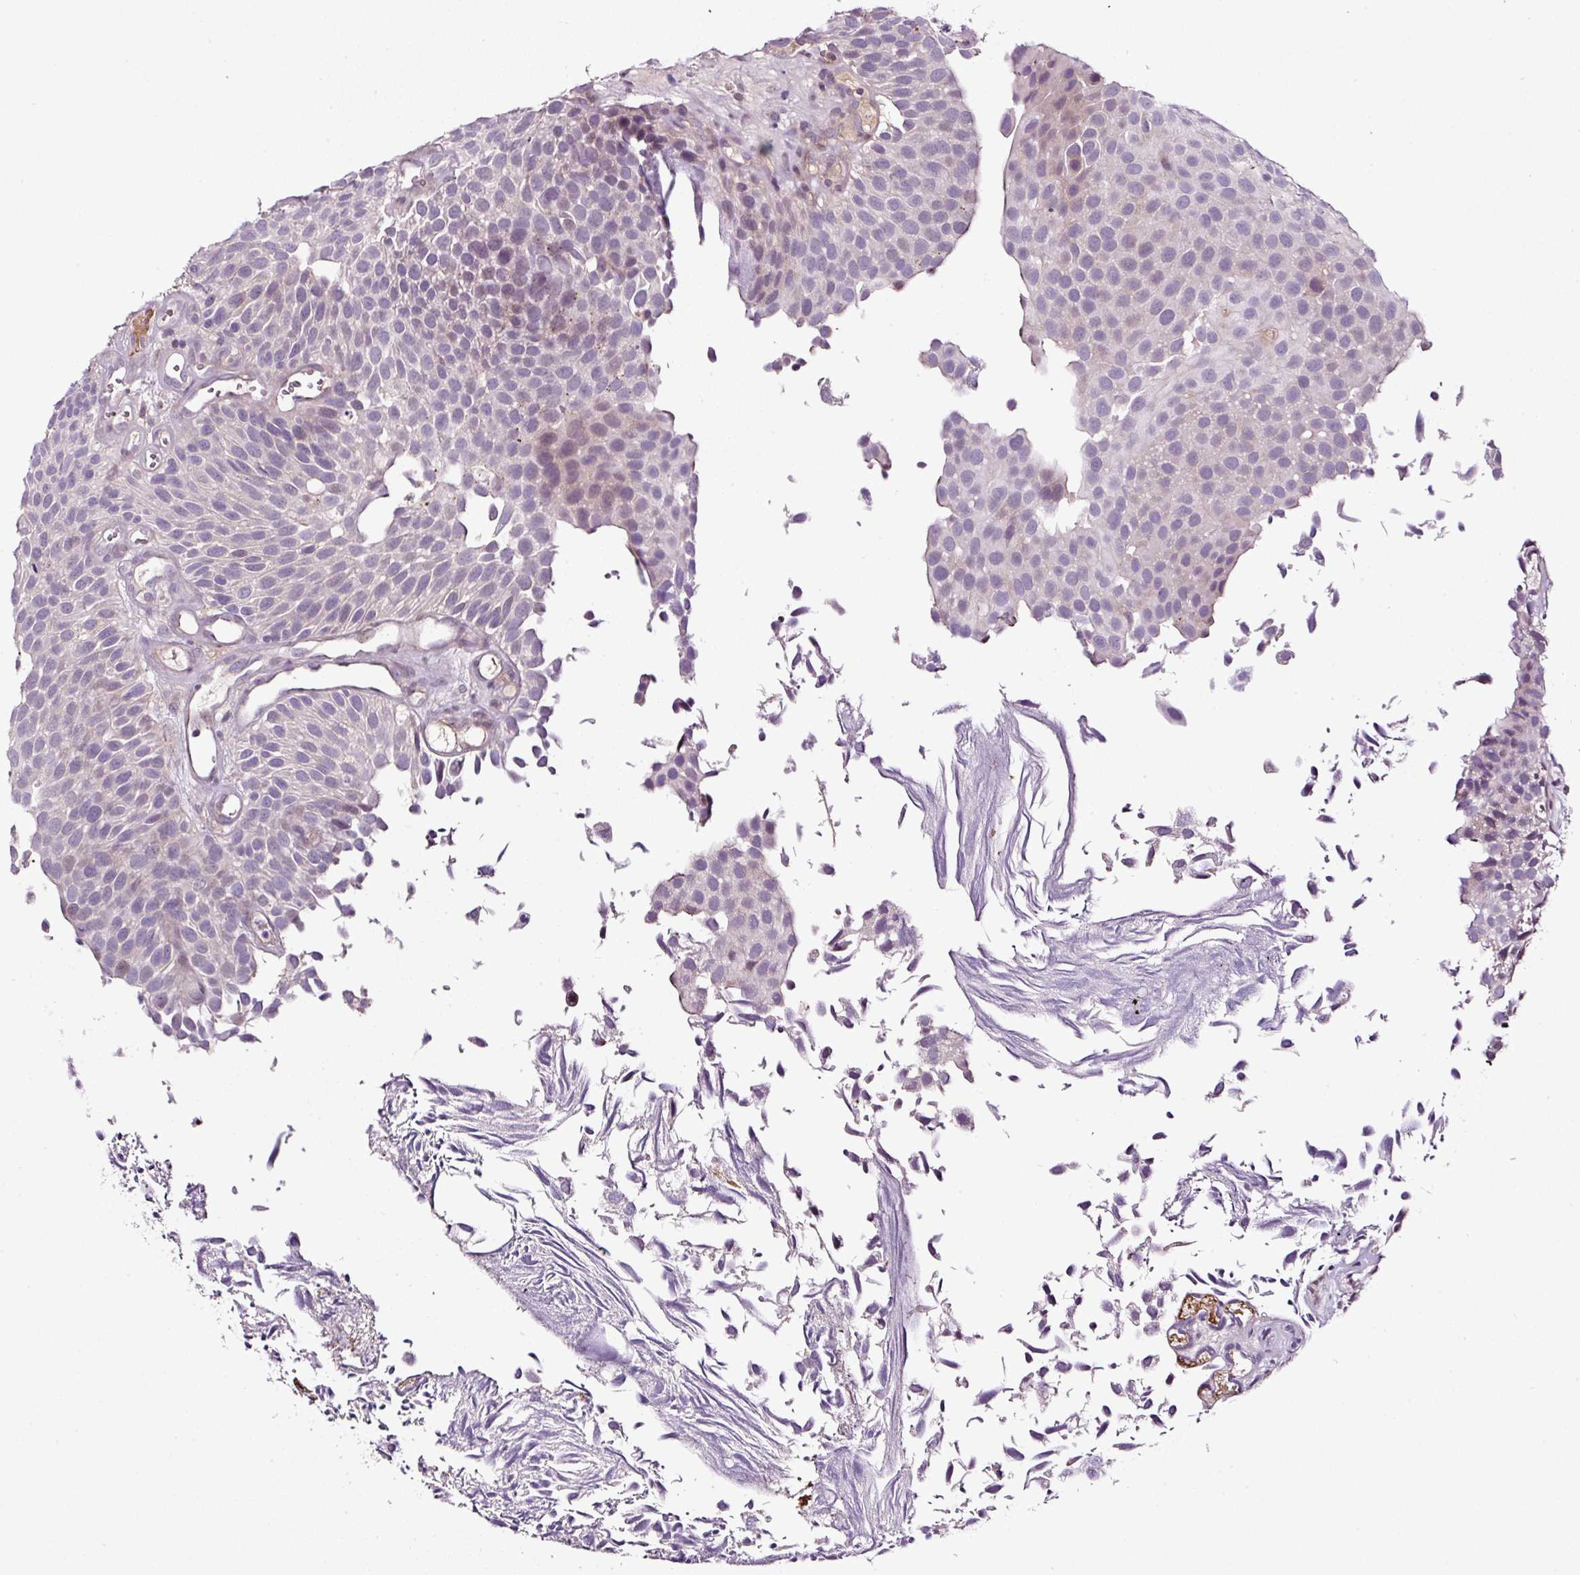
{"staining": {"intensity": "negative", "quantity": "none", "location": "none"}, "tissue": "urothelial cancer", "cell_type": "Tumor cells", "image_type": "cancer", "snomed": [{"axis": "morphology", "description": "Urothelial carcinoma, Low grade"}, {"axis": "topography", "description": "Urinary bladder"}], "caption": "Tumor cells are negative for protein expression in human urothelial cancer.", "gene": "LRRC24", "patient": {"sex": "male", "age": 89}}